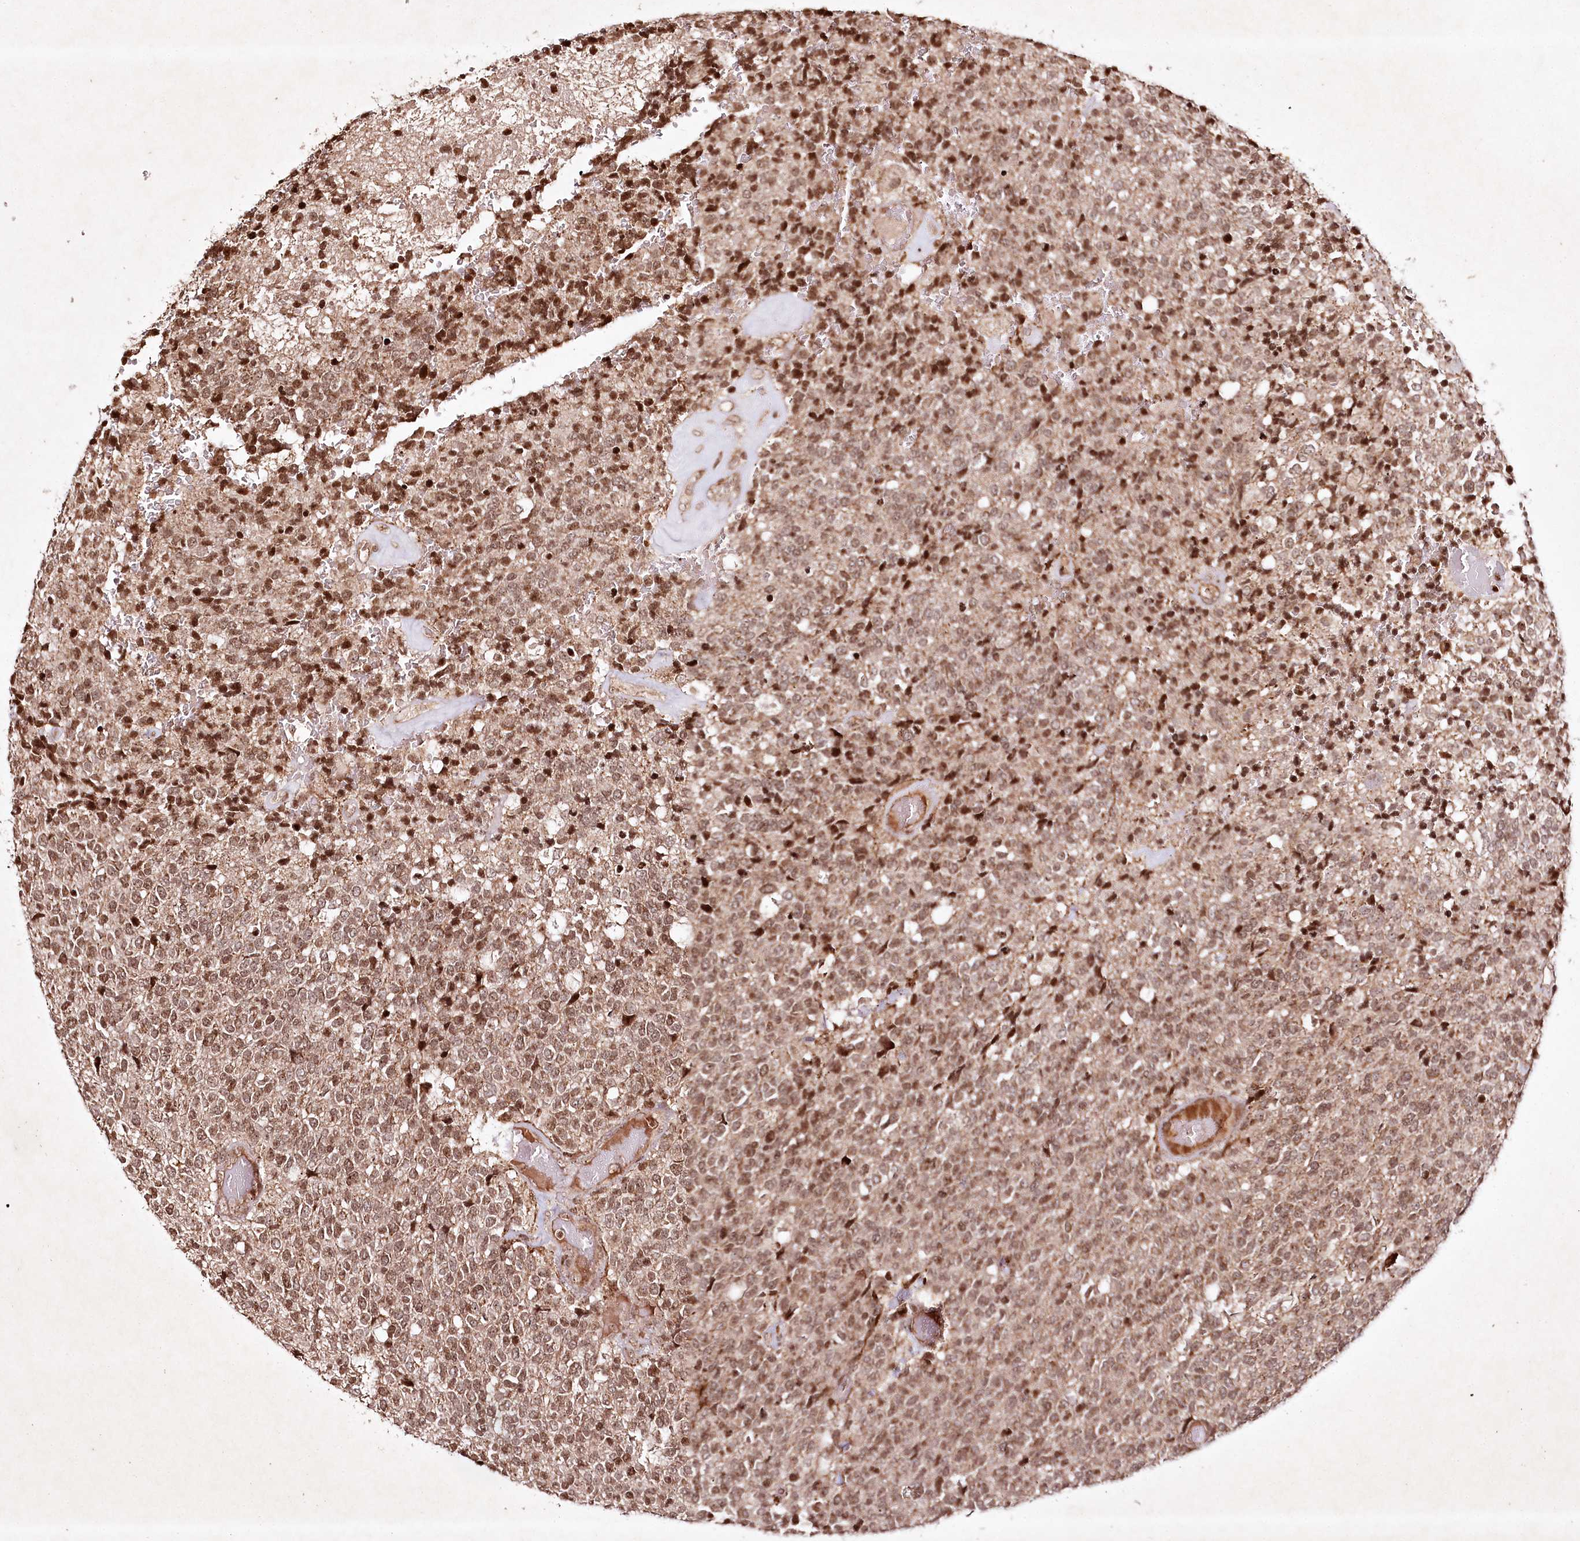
{"staining": {"intensity": "moderate", "quantity": ">75%", "location": "nuclear"}, "tissue": "glioma", "cell_type": "Tumor cells", "image_type": "cancer", "snomed": [{"axis": "morphology", "description": "Glioma, malignant, High grade"}, {"axis": "topography", "description": "pancreas cauda"}], "caption": "Approximately >75% of tumor cells in human glioma reveal moderate nuclear protein staining as visualized by brown immunohistochemical staining.", "gene": "CARM1", "patient": {"sex": "male", "age": 60}}